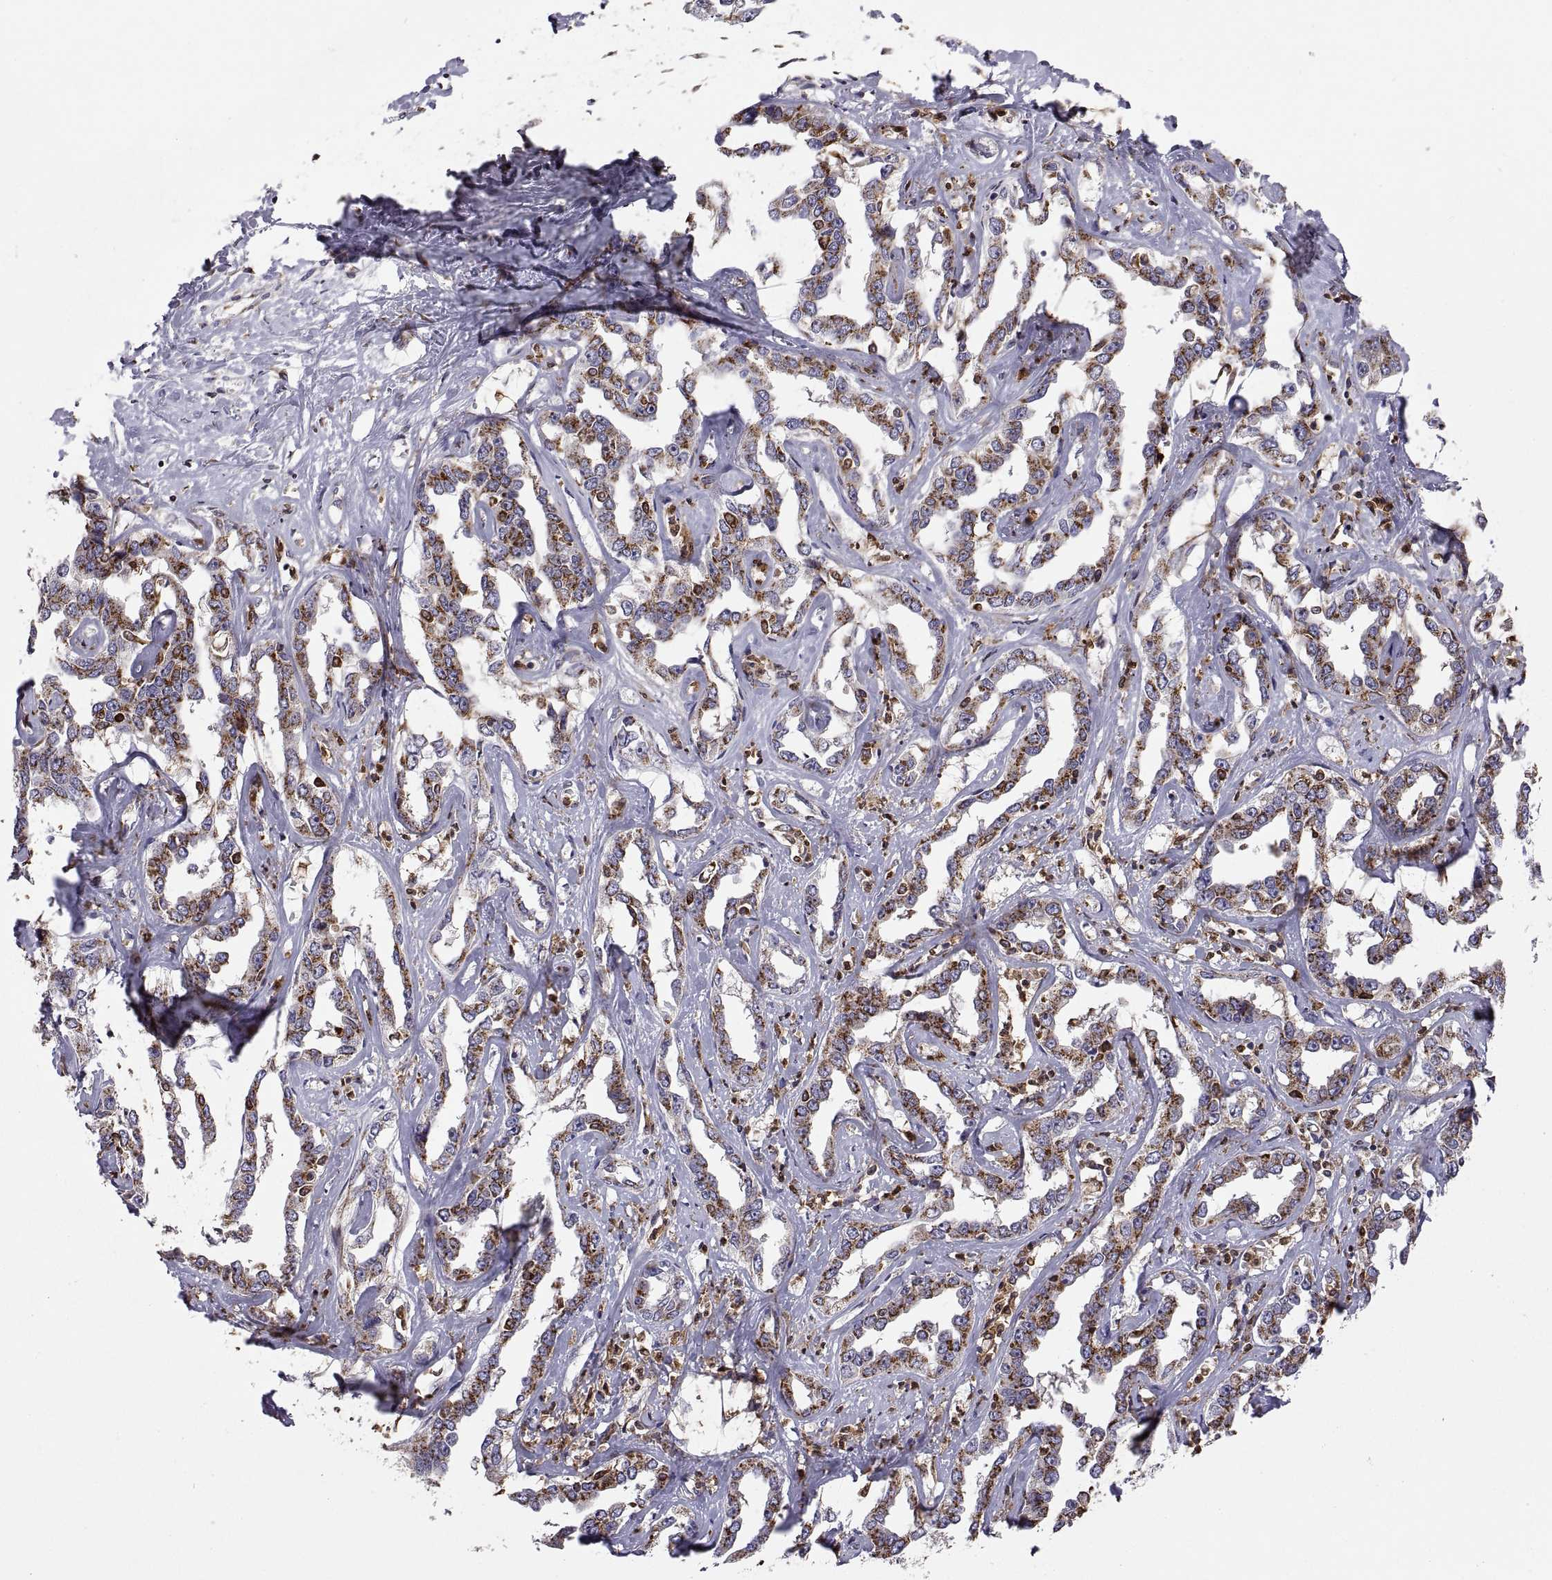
{"staining": {"intensity": "strong", "quantity": ">75%", "location": "cytoplasmic/membranous"}, "tissue": "liver cancer", "cell_type": "Tumor cells", "image_type": "cancer", "snomed": [{"axis": "morphology", "description": "Cholangiocarcinoma"}, {"axis": "topography", "description": "Liver"}], "caption": "This is a micrograph of immunohistochemistry (IHC) staining of cholangiocarcinoma (liver), which shows strong staining in the cytoplasmic/membranous of tumor cells.", "gene": "ACAP1", "patient": {"sex": "male", "age": 59}}